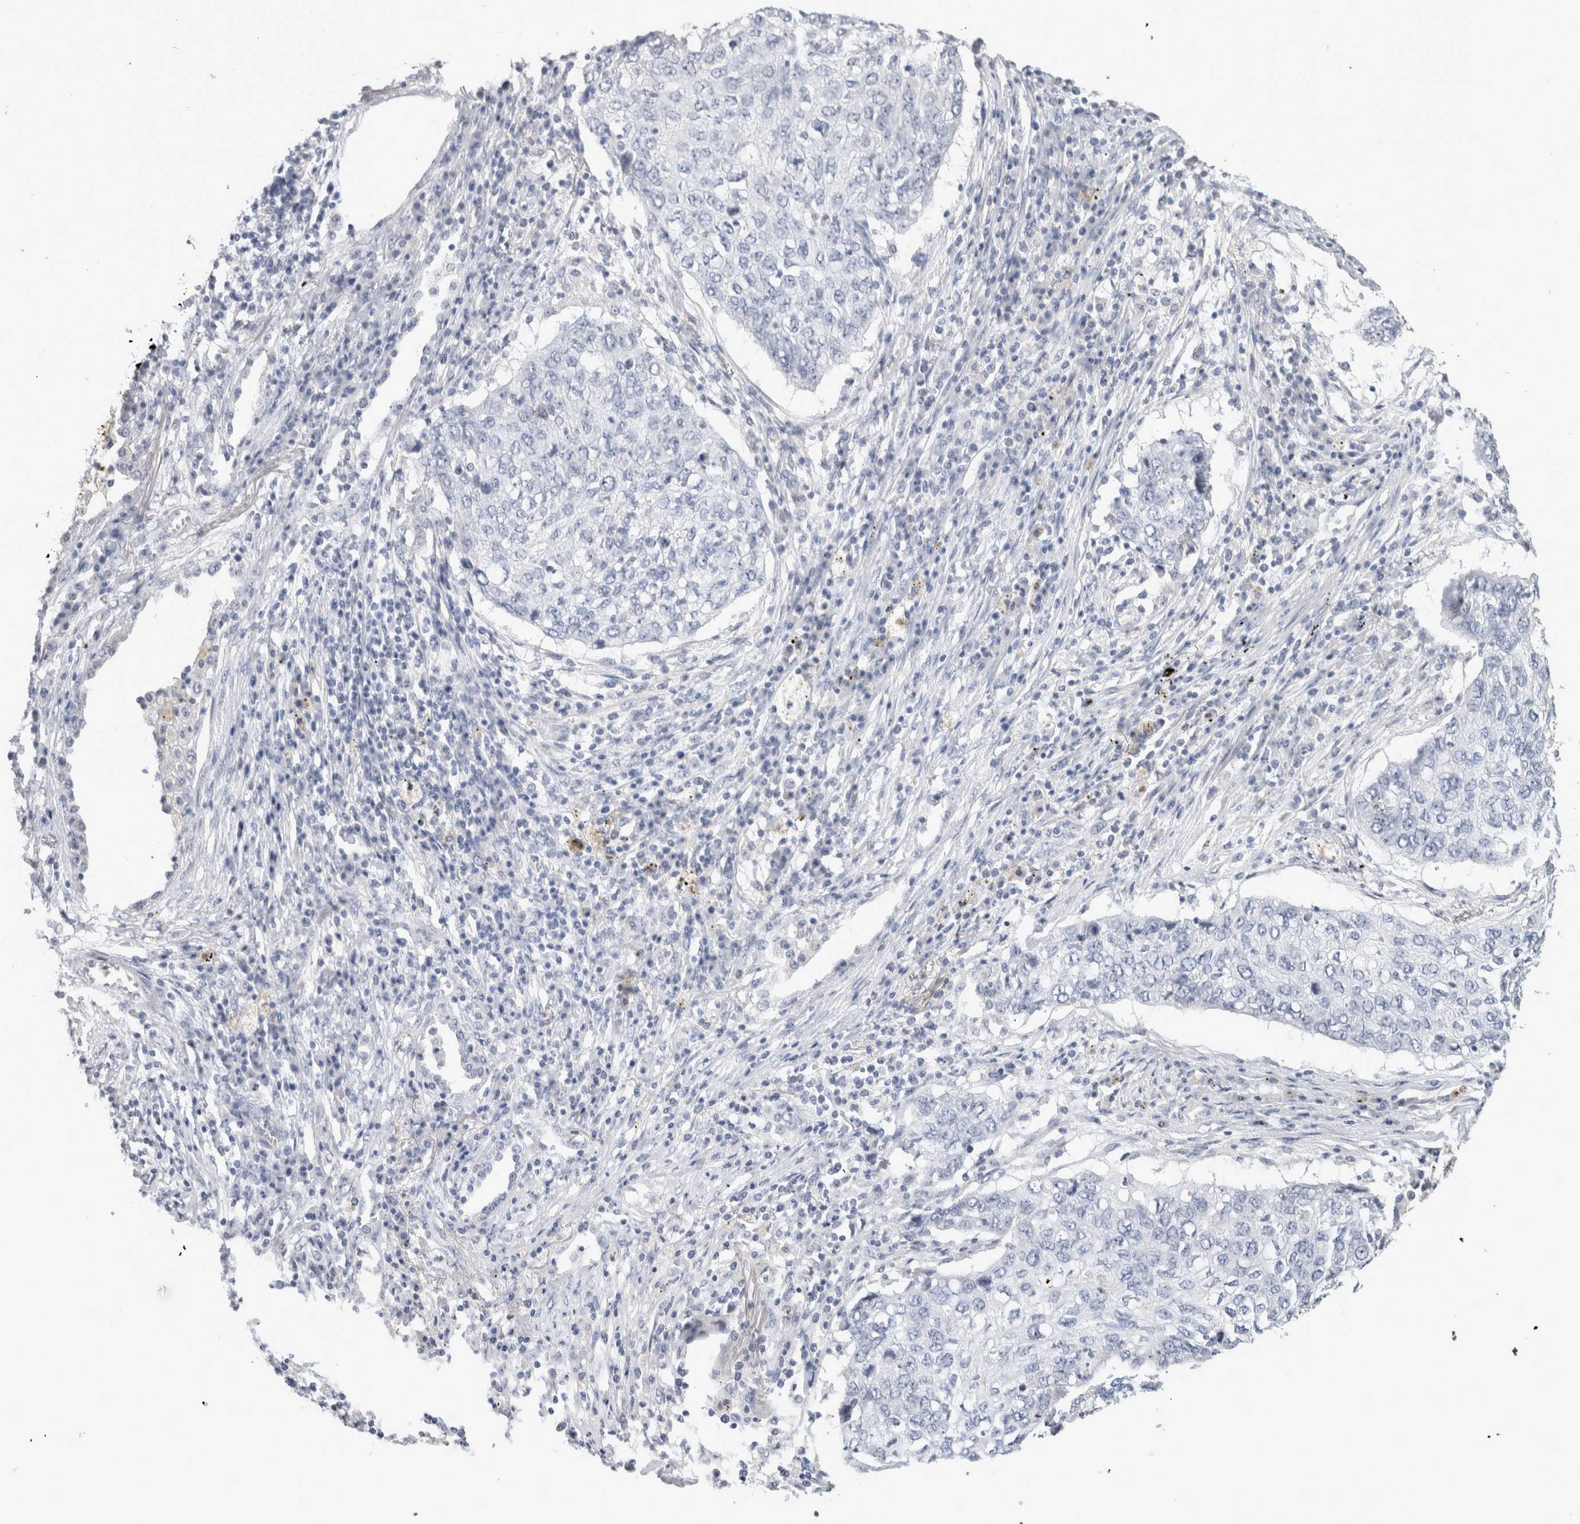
{"staining": {"intensity": "negative", "quantity": "none", "location": "none"}, "tissue": "lung cancer", "cell_type": "Tumor cells", "image_type": "cancer", "snomed": [{"axis": "morphology", "description": "Squamous cell carcinoma, NOS"}, {"axis": "topography", "description": "Lung"}], "caption": "The micrograph exhibits no significant positivity in tumor cells of lung squamous cell carcinoma.", "gene": "BCAN", "patient": {"sex": "female", "age": 63}}